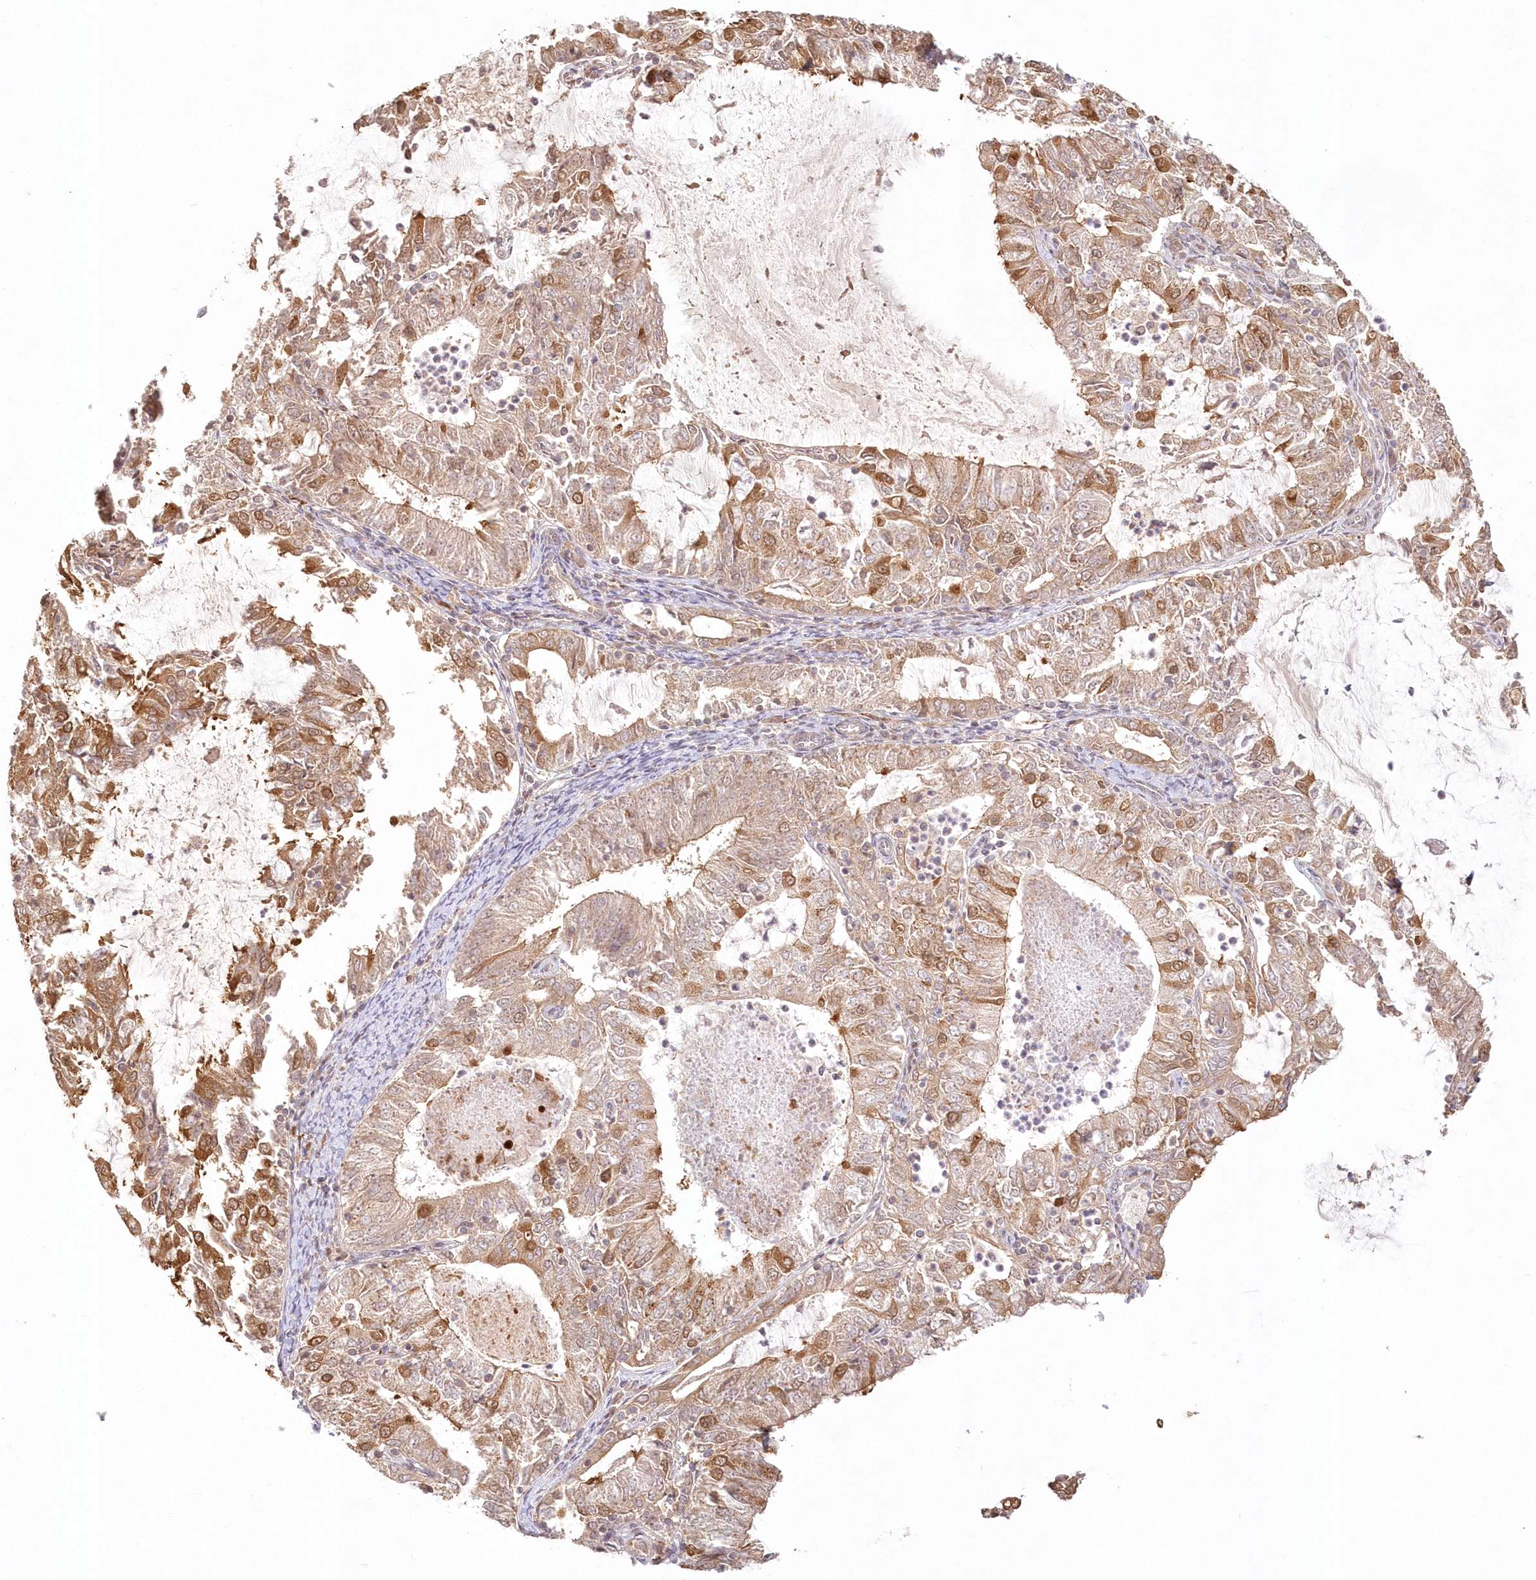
{"staining": {"intensity": "moderate", "quantity": "25%-75%", "location": "cytoplasmic/membranous"}, "tissue": "endometrial cancer", "cell_type": "Tumor cells", "image_type": "cancer", "snomed": [{"axis": "morphology", "description": "Adenocarcinoma, NOS"}, {"axis": "topography", "description": "Endometrium"}], "caption": "Adenocarcinoma (endometrial) stained for a protein displays moderate cytoplasmic/membranous positivity in tumor cells.", "gene": "KIAA0232", "patient": {"sex": "female", "age": 57}}